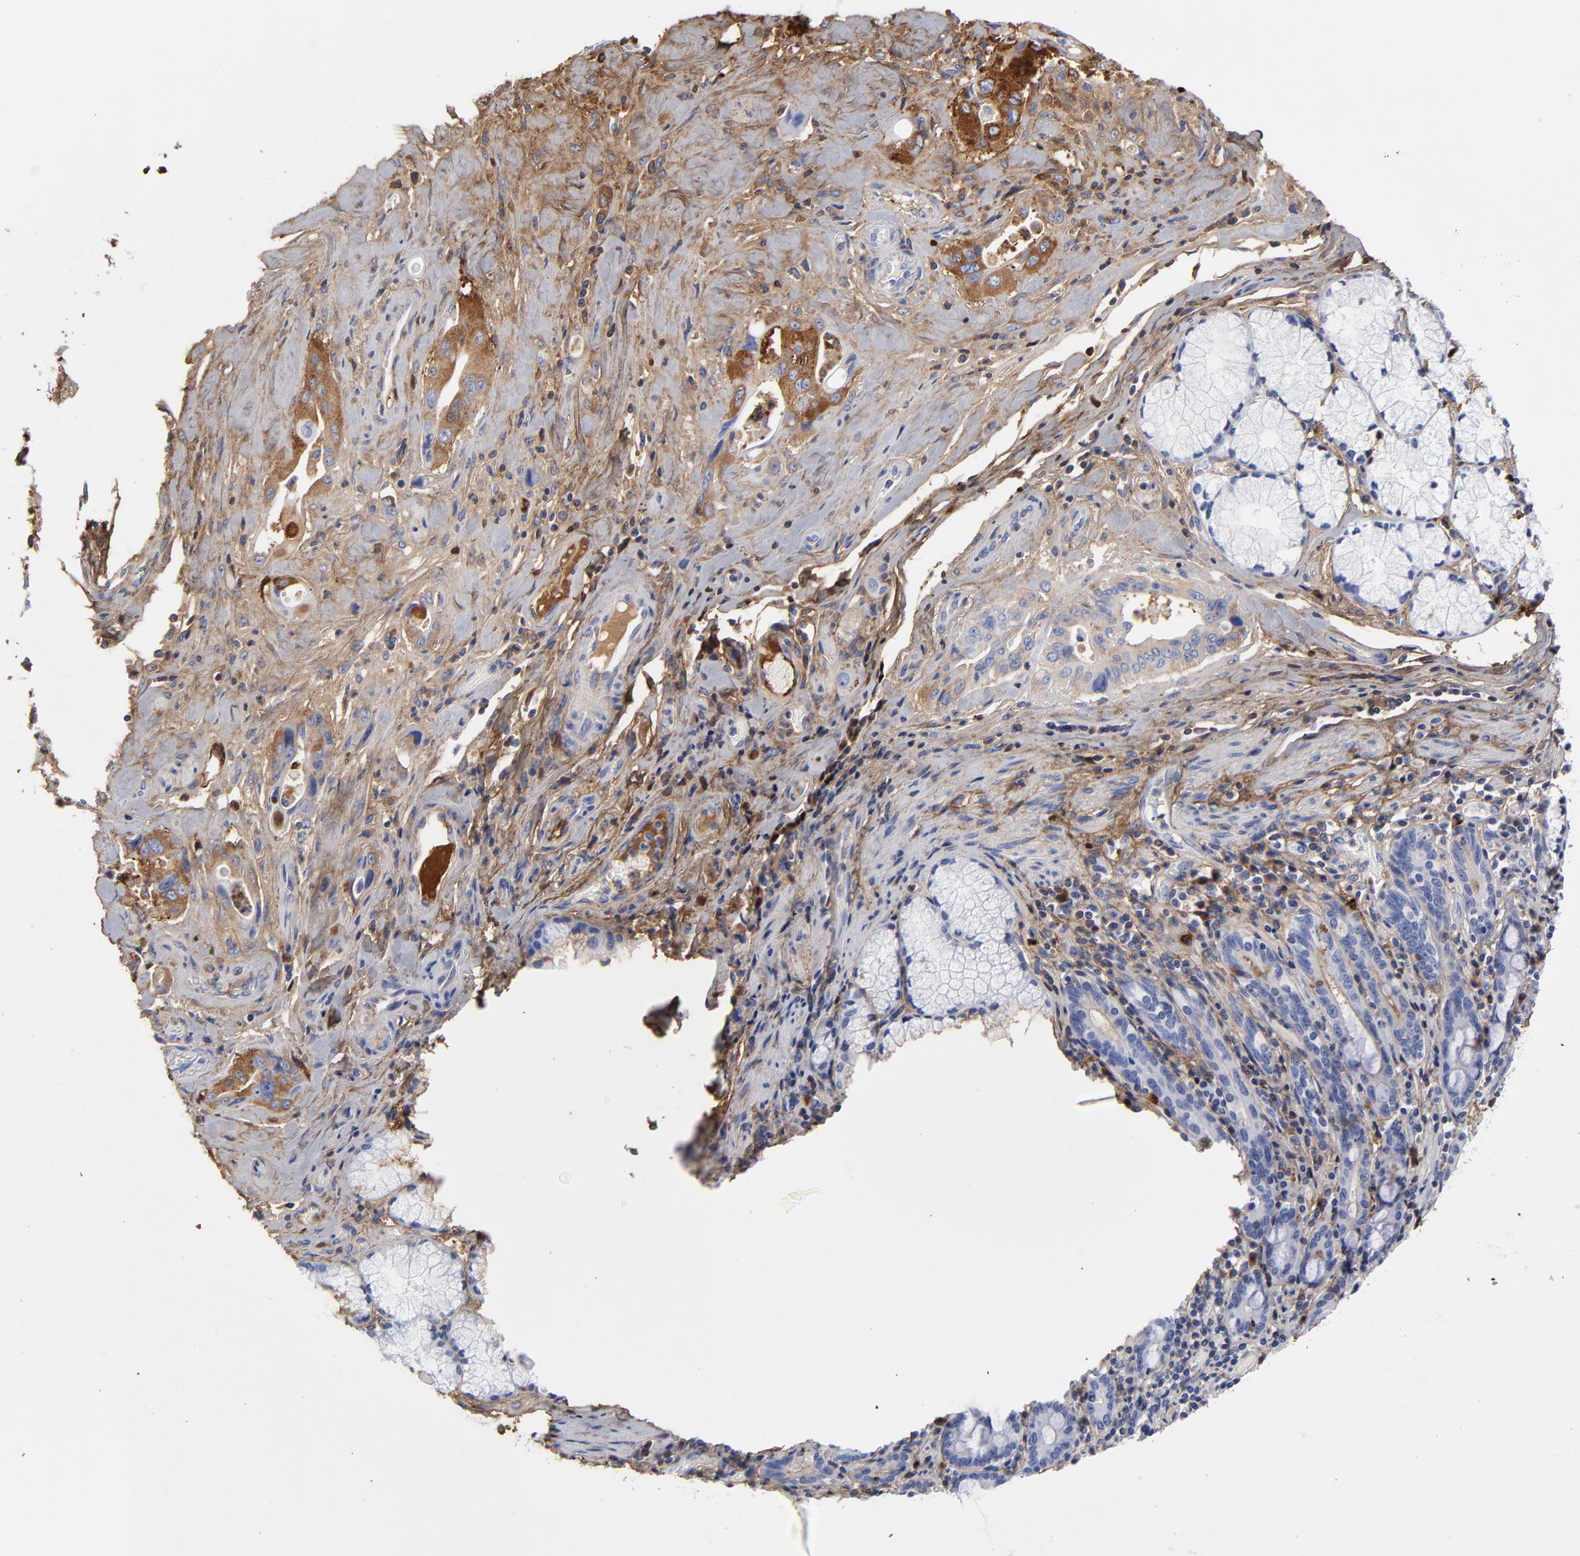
{"staining": {"intensity": "strong", "quantity": ">75%", "location": "cytoplasmic/membranous"}, "tissue": "pancreatic cancer", "cell_type": "Tumor cells", "image_type": "cancer", "snomed": [{"axis": "morphology", "description": "Adenocarcinoma, NOS"}, {"axis": "topography", "description": "Pancreas"}], "caption": "Immunohistochemistry histopathology image of neoplastic tissue: adenocarcinoma (pancreatic) stained using IHC shows high levels of strong protein expression localized specifically in the cytoplasmic/membranous of tumor cells, appearing as a cytoplasmic/membranous brown color.", "gene": "DCN", "patient": {"sex": "male", "age": 77}}